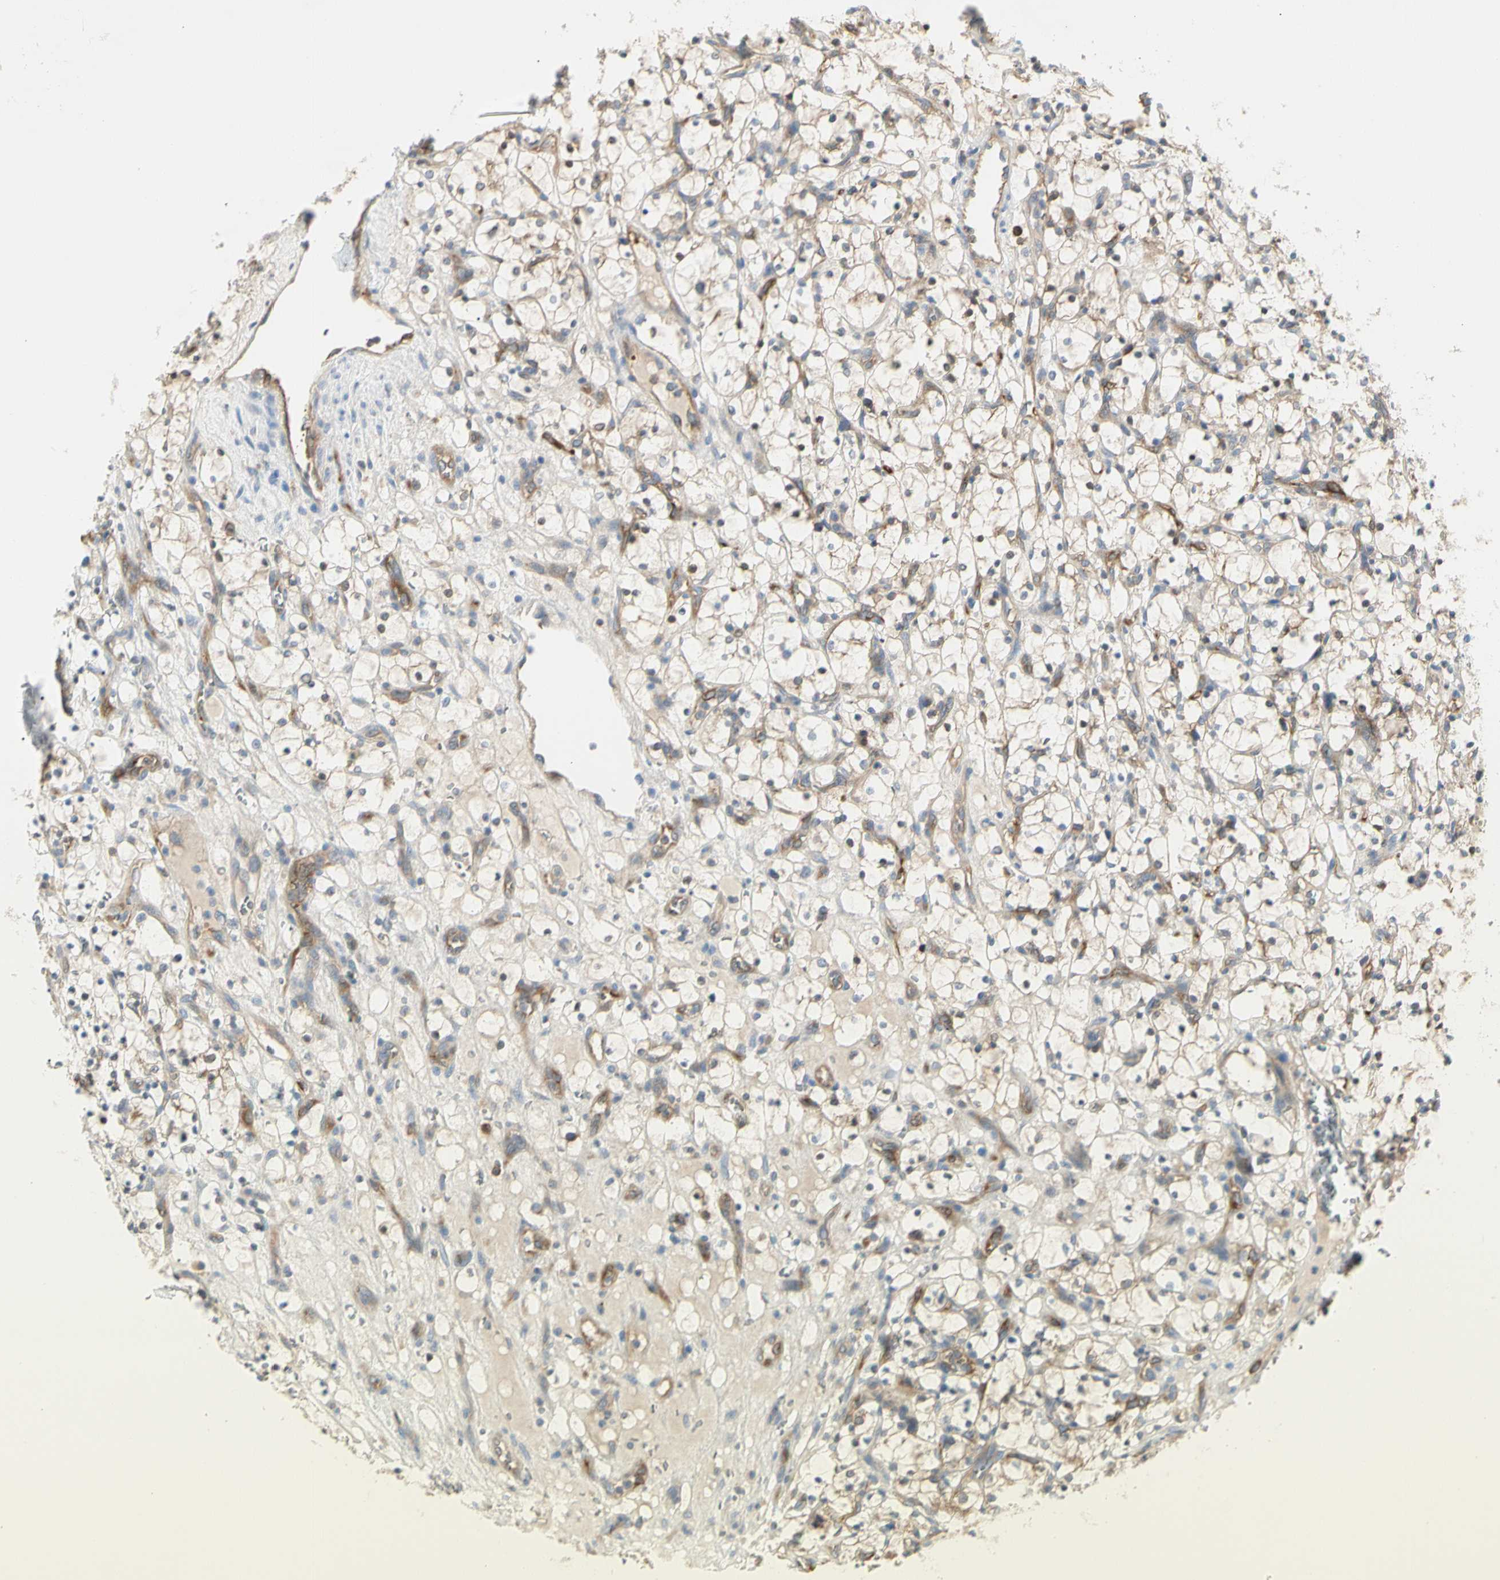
{"staining": {"intensity": "weak", "quantity": "25%-75%", "location": "cytoplasmic/membranous"}, "tissue": "renal cancer", "cell_type": "Tumor cells", "image_type": "cancer", "snomed": [{"axis": "morphology", "description": "Adenocarcinoma, NOS"}, {"axis": "topography", "description": "Kidney"}], "caption": "Human adenocarcinoma (renal) stained with a protein marker demonstrates weak staining in tumor cells.", "gene": "NFKB2", "patient": {"sex": "female", "age": 69}}